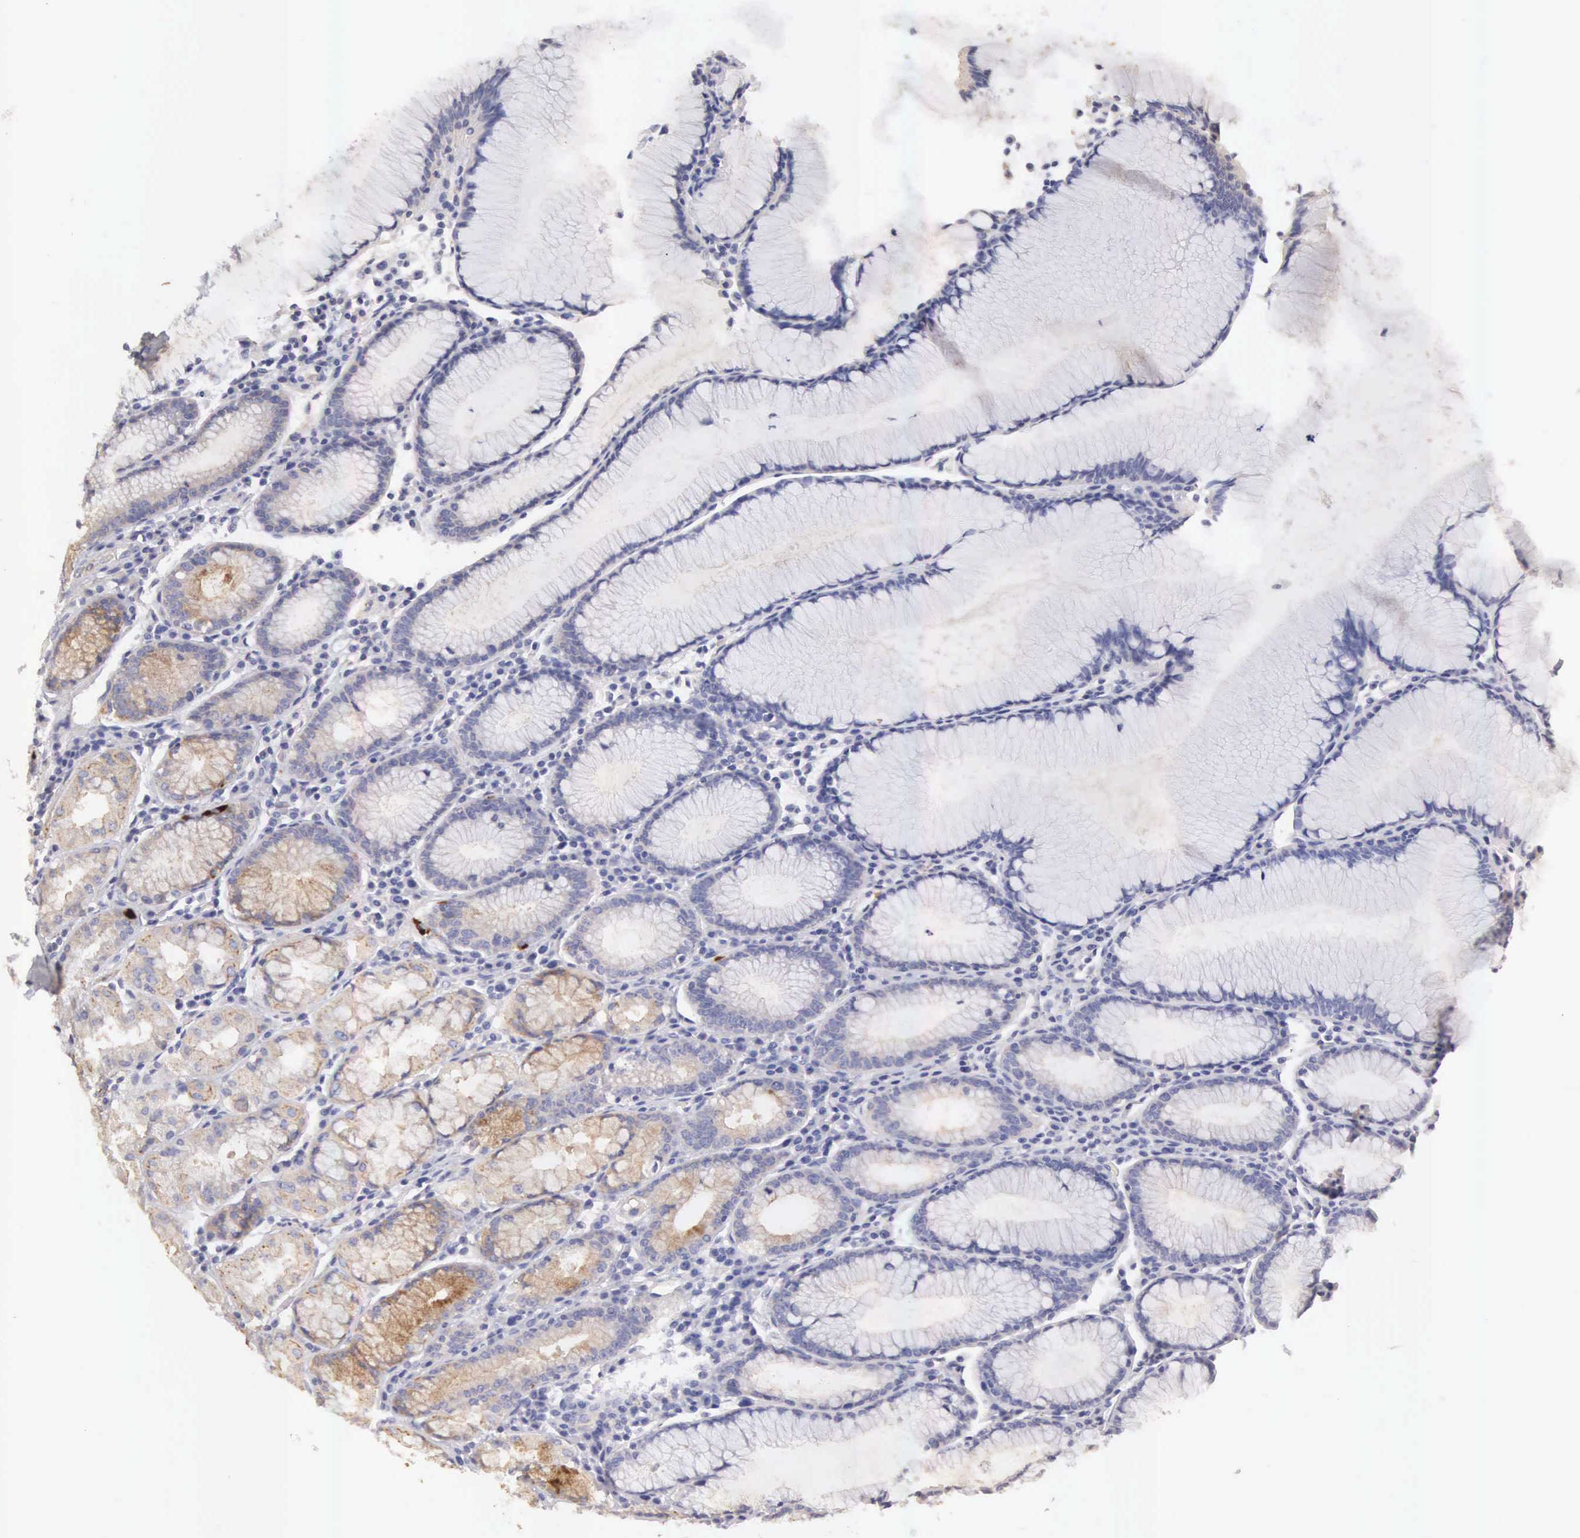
{"staining": {"intensity": "weak", "quantity": "<25%", "location": "cytoplasmic/membranous"}, "tissue": "stomach", "cell_type": "Glandular cells", "image_type": "normal", "snomed": [{"axis": "morphology", "description": "Normal tissue, NOS"}, {"axis": "topography", "description": "Stomach, lower"}], "caption": "The image displays no staining of glandular cells in normal stomach.", "gene": "CLU", "patient": {"sex": "female", "age": 43}}